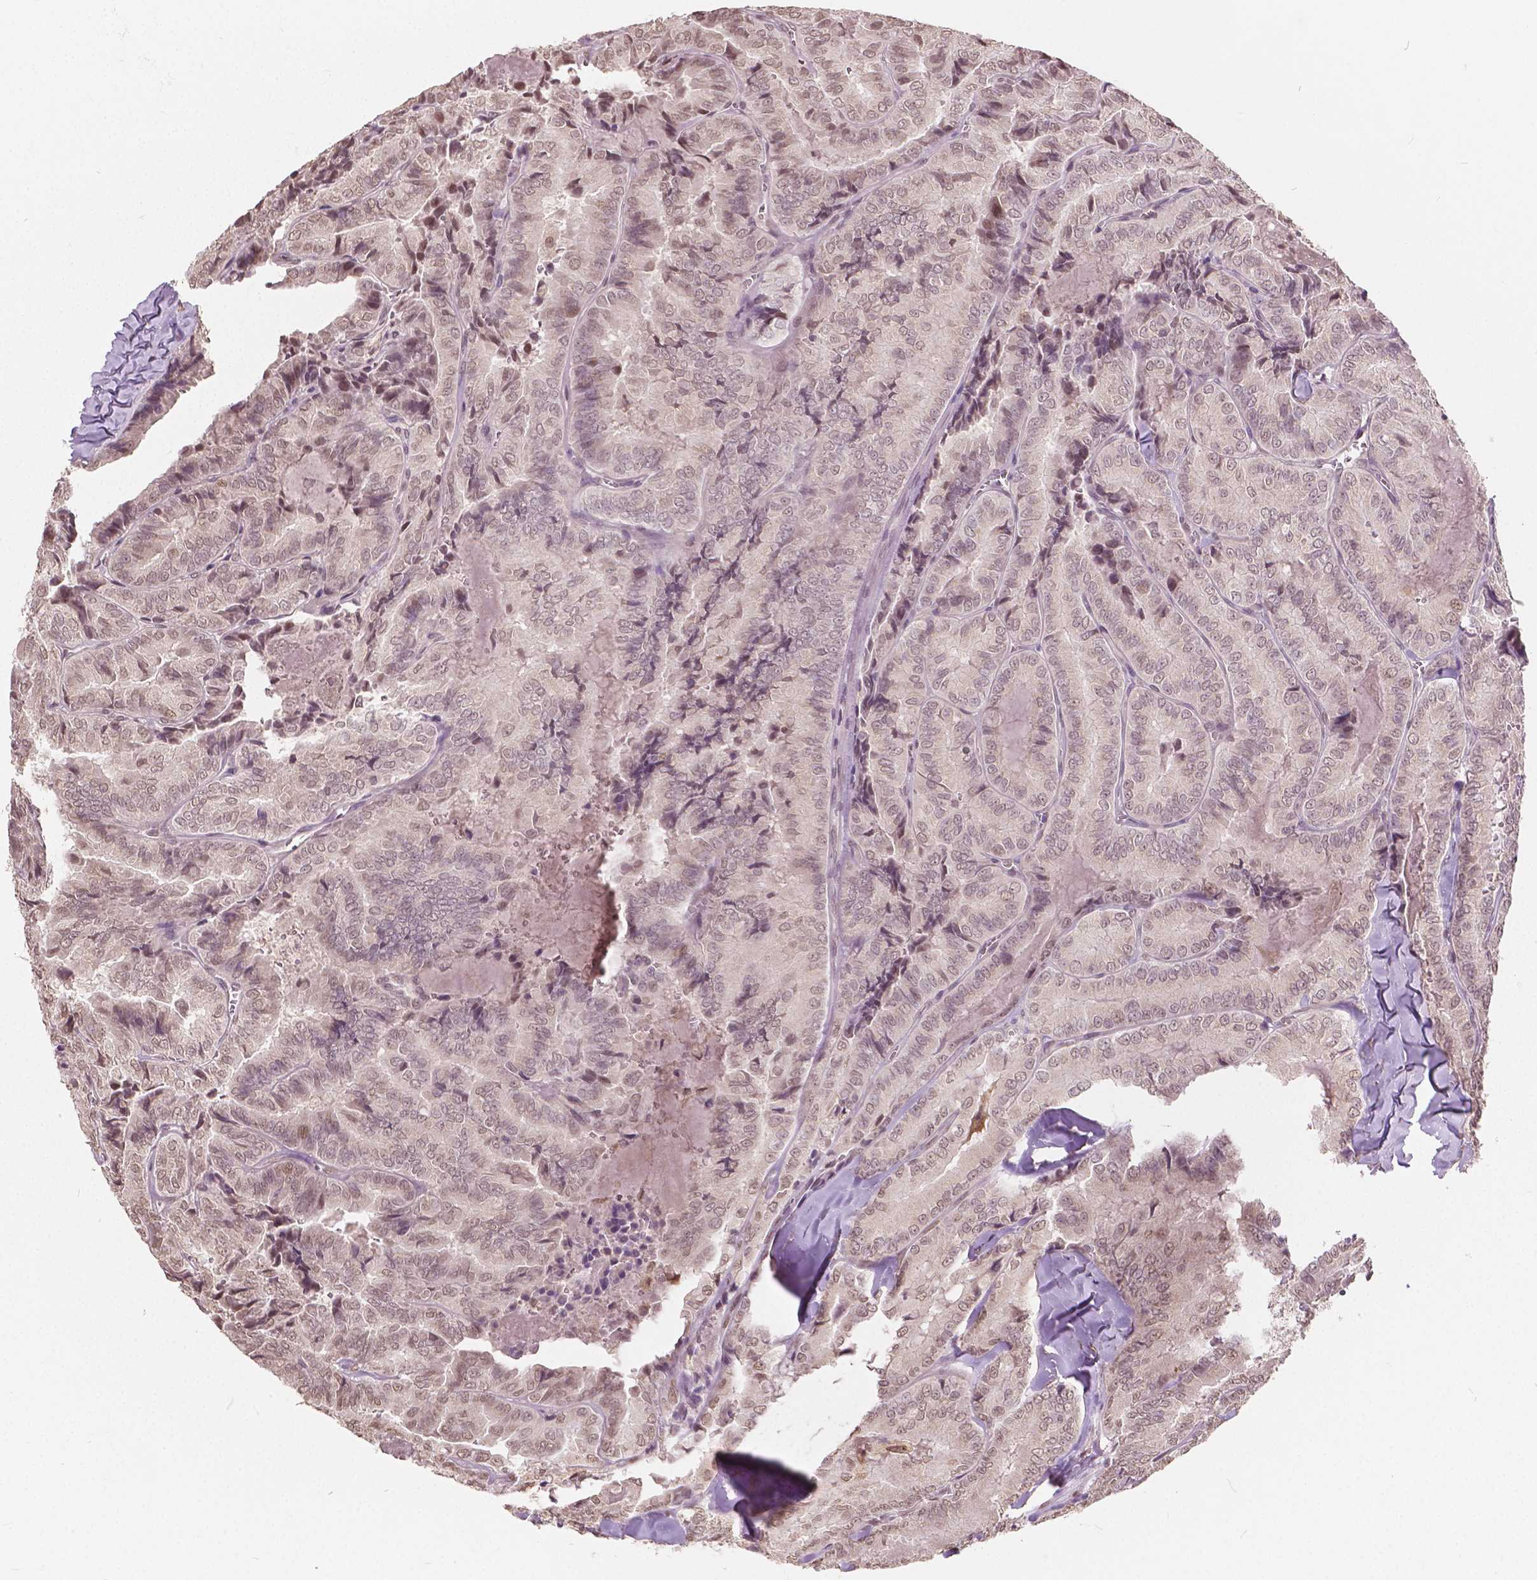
{"staining": {"intensity": "moderate", "quantity": "25%-75%", "location": "nuclear"}, "tissue": "thyroid cancer", "cell_type": "Tumor cells", "image_type": "cancer", "snomed": [{"axis": "morphology", "description": "Papillary adenocarcinoma, NOS"}, {"axis": "topography", "description": "Thyroid gland"}], "caption": "Thyroid cancer stained with a brown dye demonstrates moderate nuclear positive positivity in about 25%-75% of tumor cells.", "gene": "HOXA10", "patient": {"sex": "female", "age": 75}}